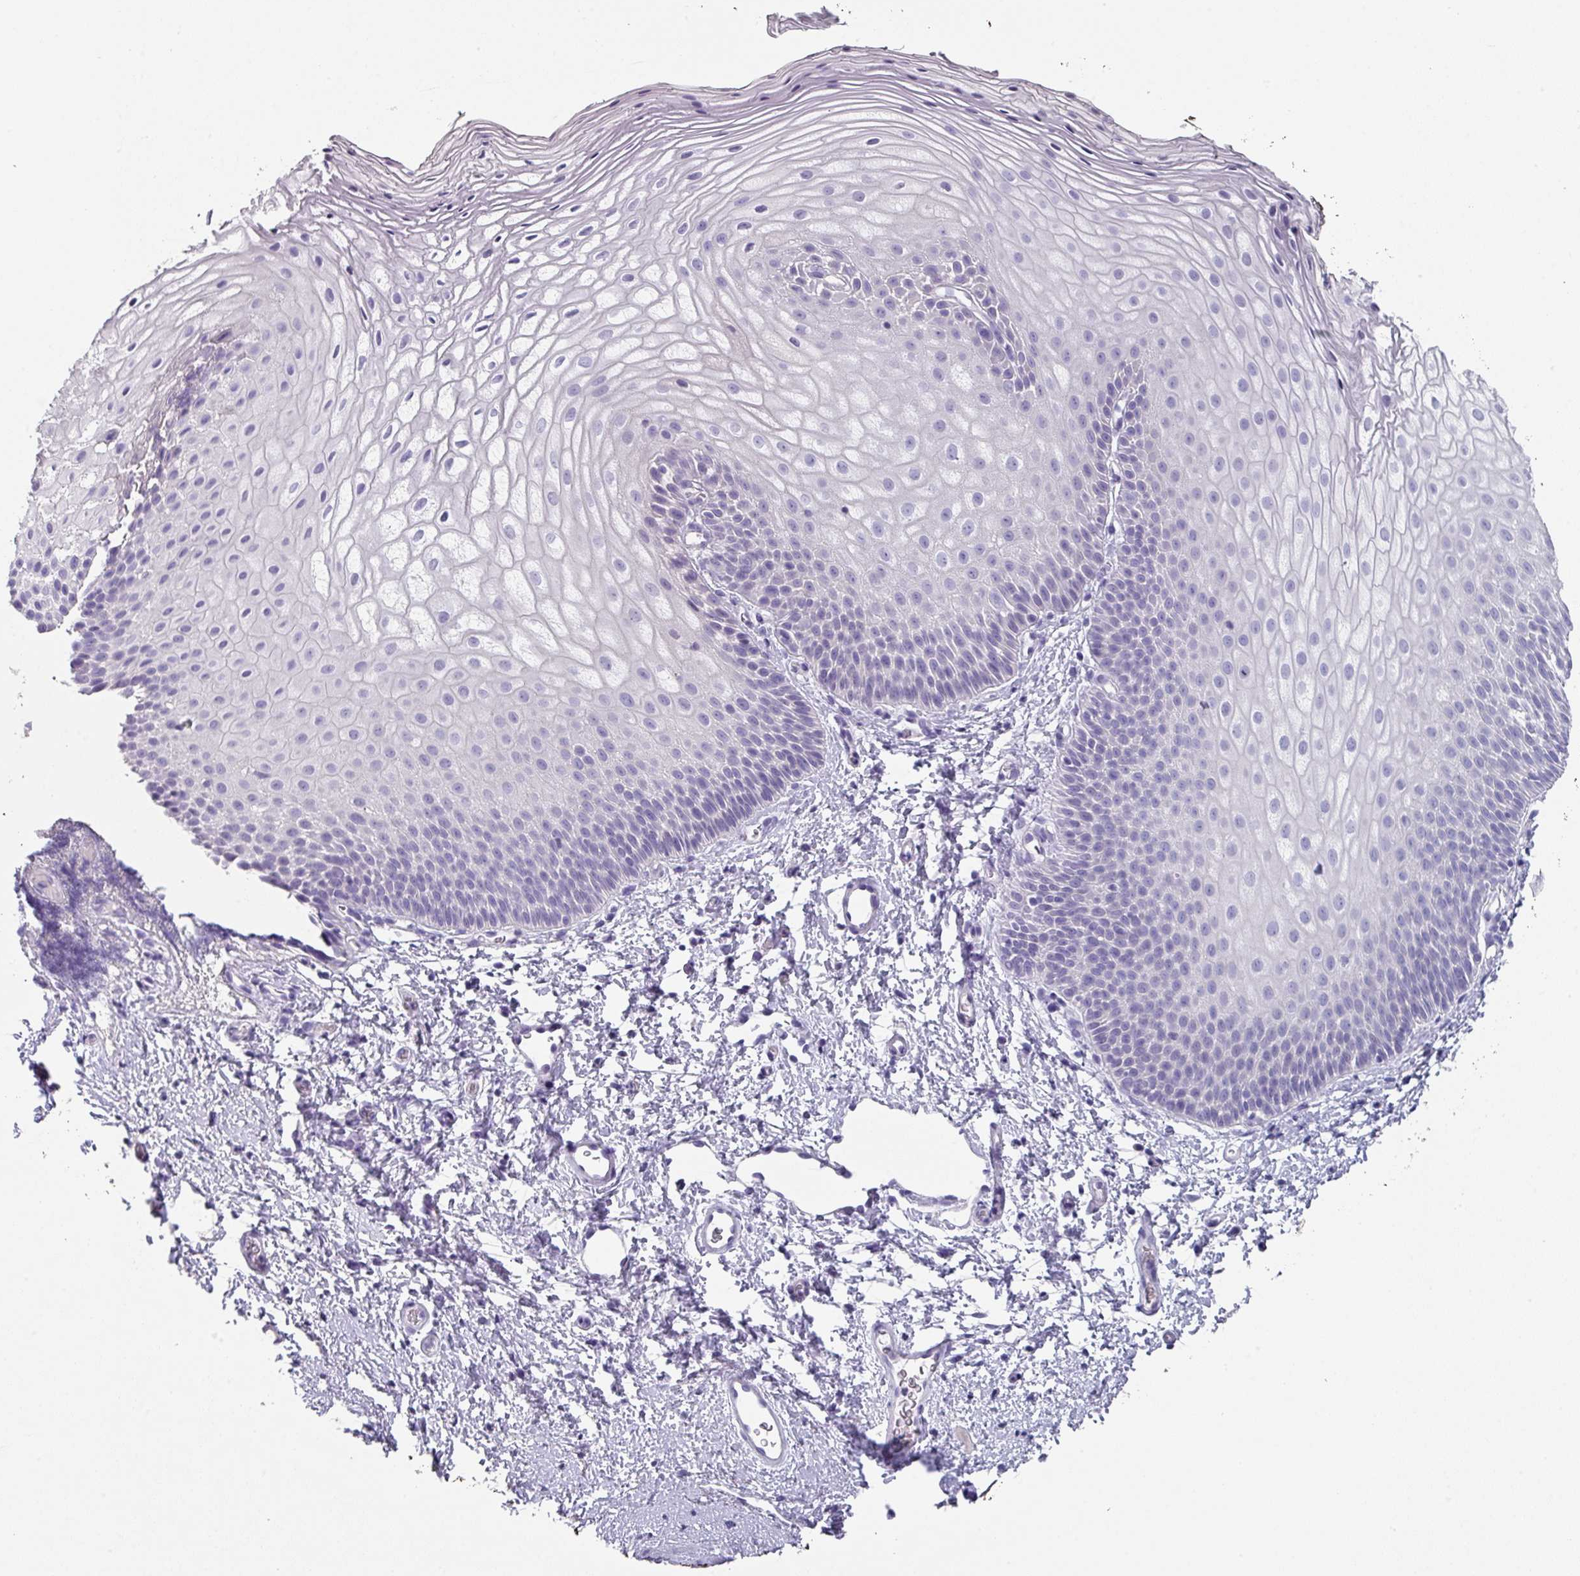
{"staining": {"intensity": "negative", "quantity": "none", "location": "none"}, "tissue": "skin", "cell_type": "Epidermal cells", "image_type": "normal", "snomed": [{"axis": "morphology", "description": "Normal tissue, NOS"}, {"axis": "topography", "description": "Anal"}], "caption": "This is an immunohistochemistry (IHC) photomicrograph of normal human skin. There is no staining in epidermal cells.", "gene": "DEFB115", "patient": {"sex": "female", "age": 40}}